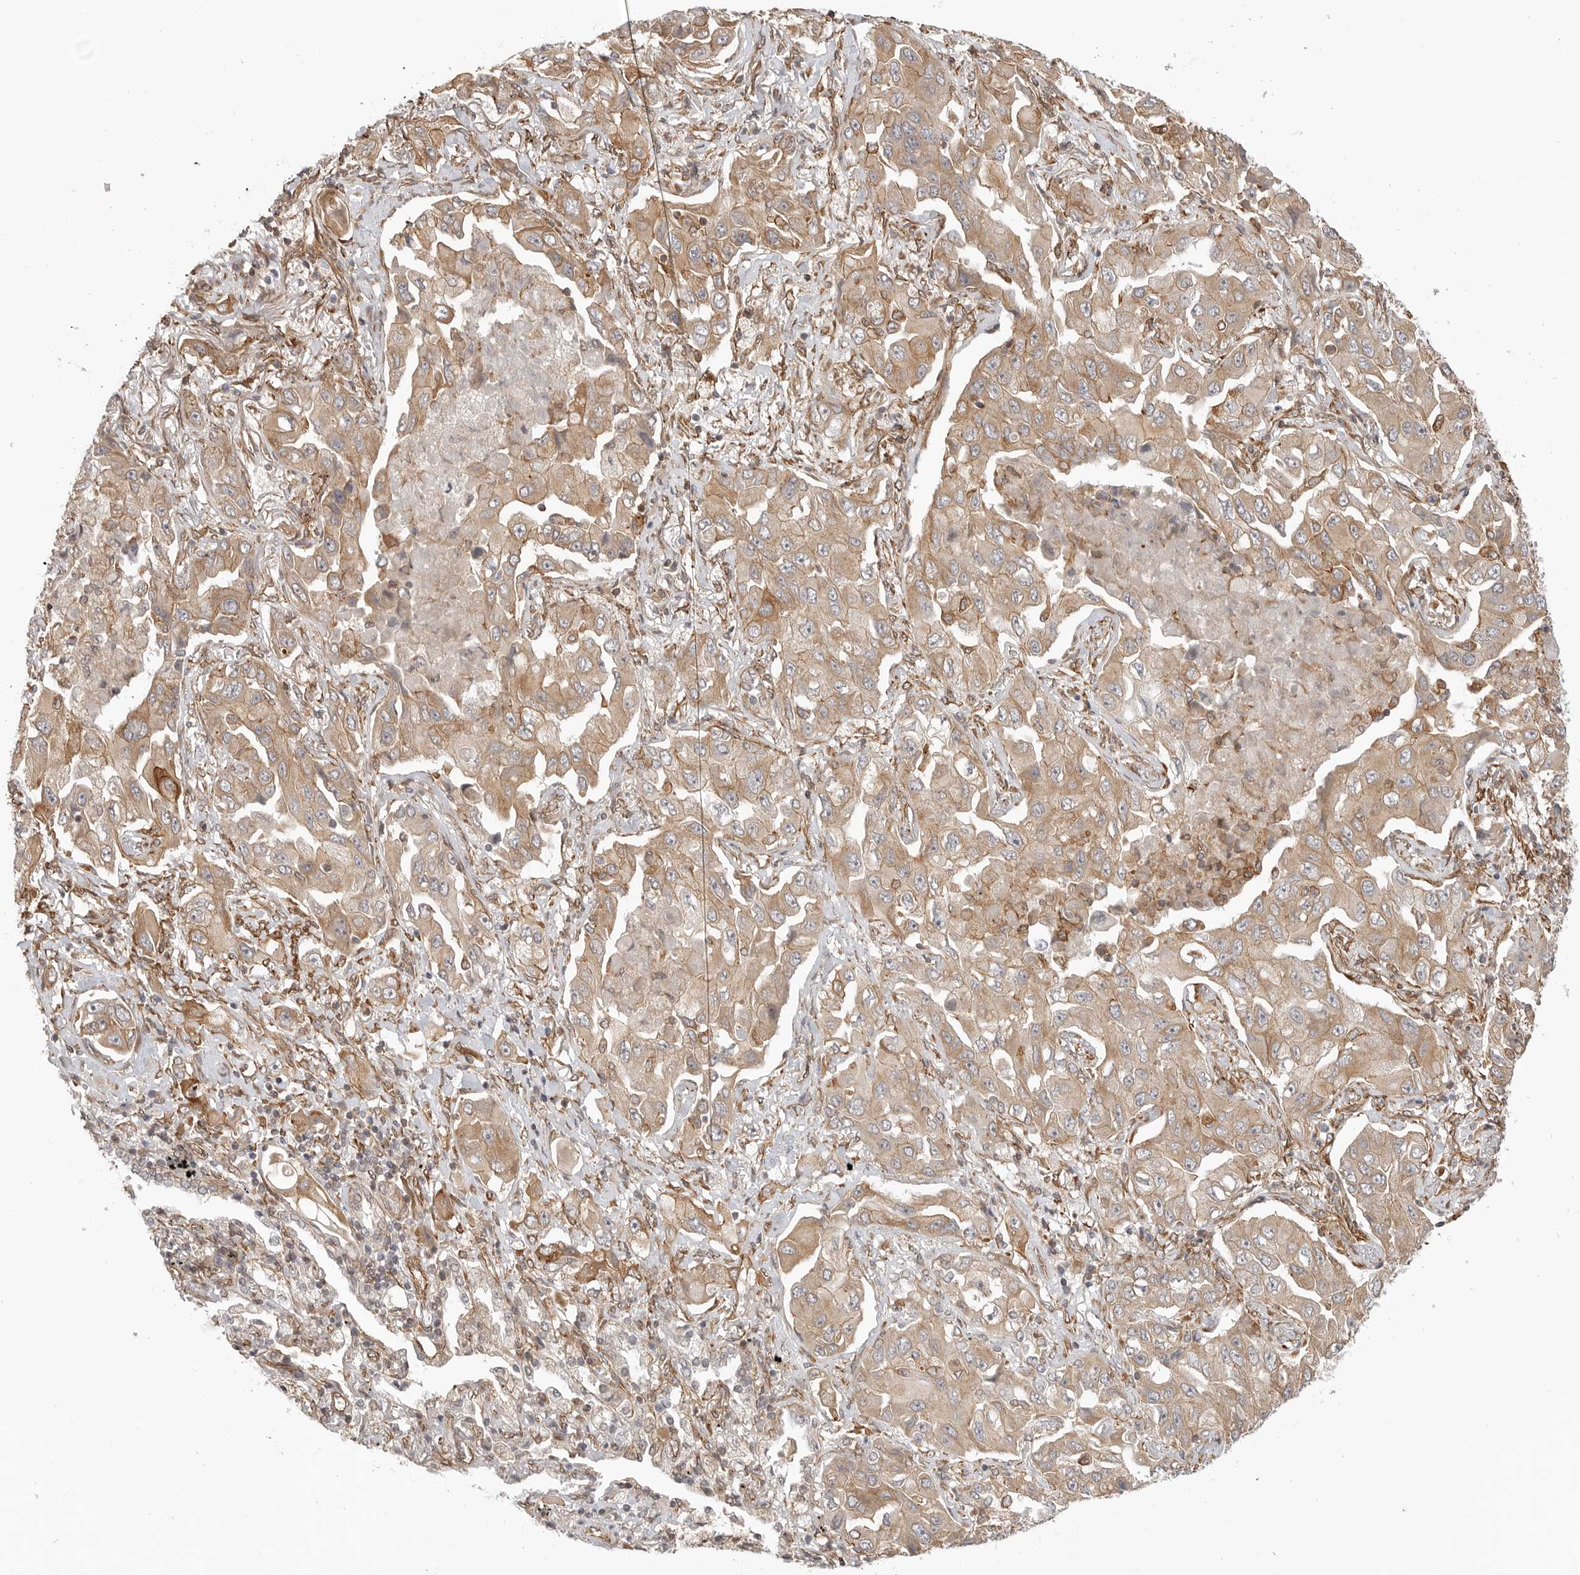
{"staining": {"intensity": "moderate", "quantity": ">75%", "location": "cytoplasmic/membranous"}, "tissue": "lung cancer", "cell_type": "Tumor cells", "image_type": "cancer", "snomed": [{"axis": "morphology", "description": "Adenocarcinoma, NOS"}, {"axis": "topography", "description": "Lung"}], "caption": "Lung adenocarcinoma stained with a protein marker reveals moderate staining in tumor cells.", "gene": "ATOH7", "patient": {"sex": "female", "age": 65}}